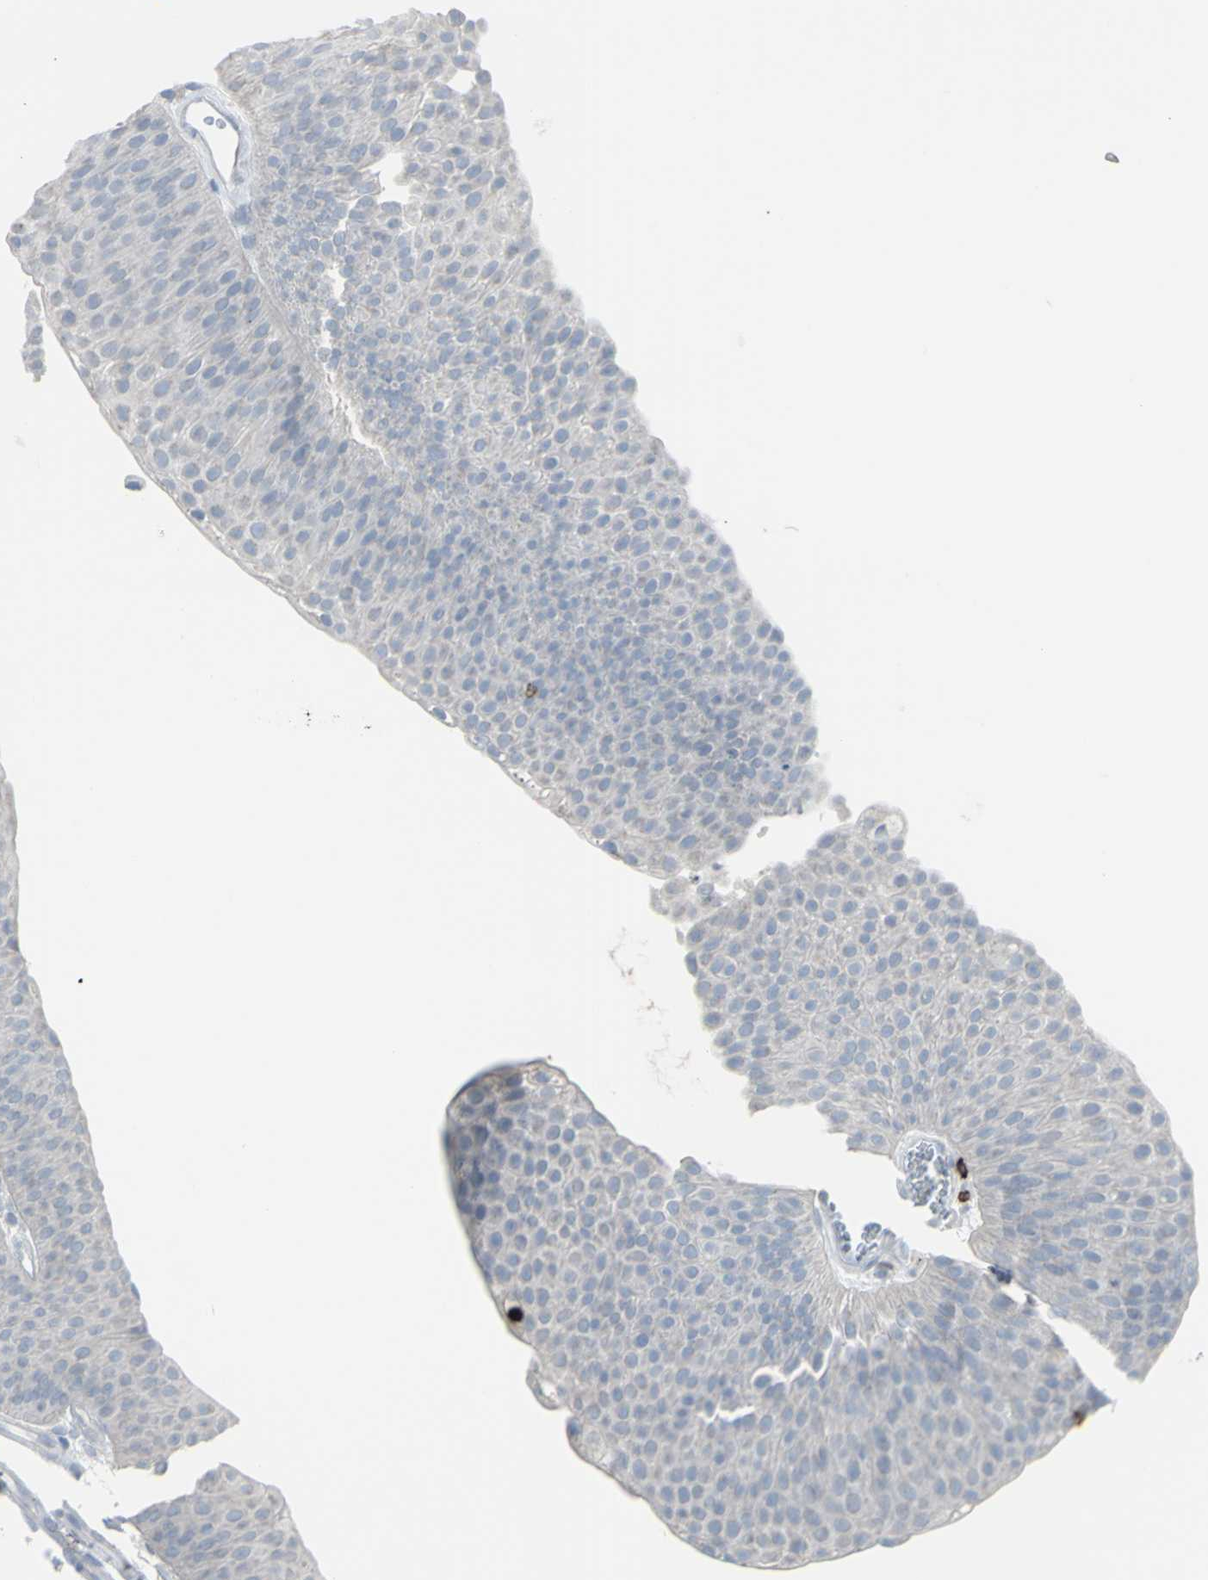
{"staining": {"intensity": "negative", "quantity": "none", "location": "none"}, "tissue": "urothelial cancer", "cell_type": "Tumor cells", "image_type": "cancer", "snomed": [{"axis": "morphology", "description": "Urothelial carcinoma, Low grade"}, {"axis": "topography", "description": "Urinary bladder"}], "caption": "Immunohistochemical staining of human low-grade urothelial carcinoma displays no significant expression in tumor cells.", "gene": "CD247", "patient": {"sex": "female", "age": 60}}